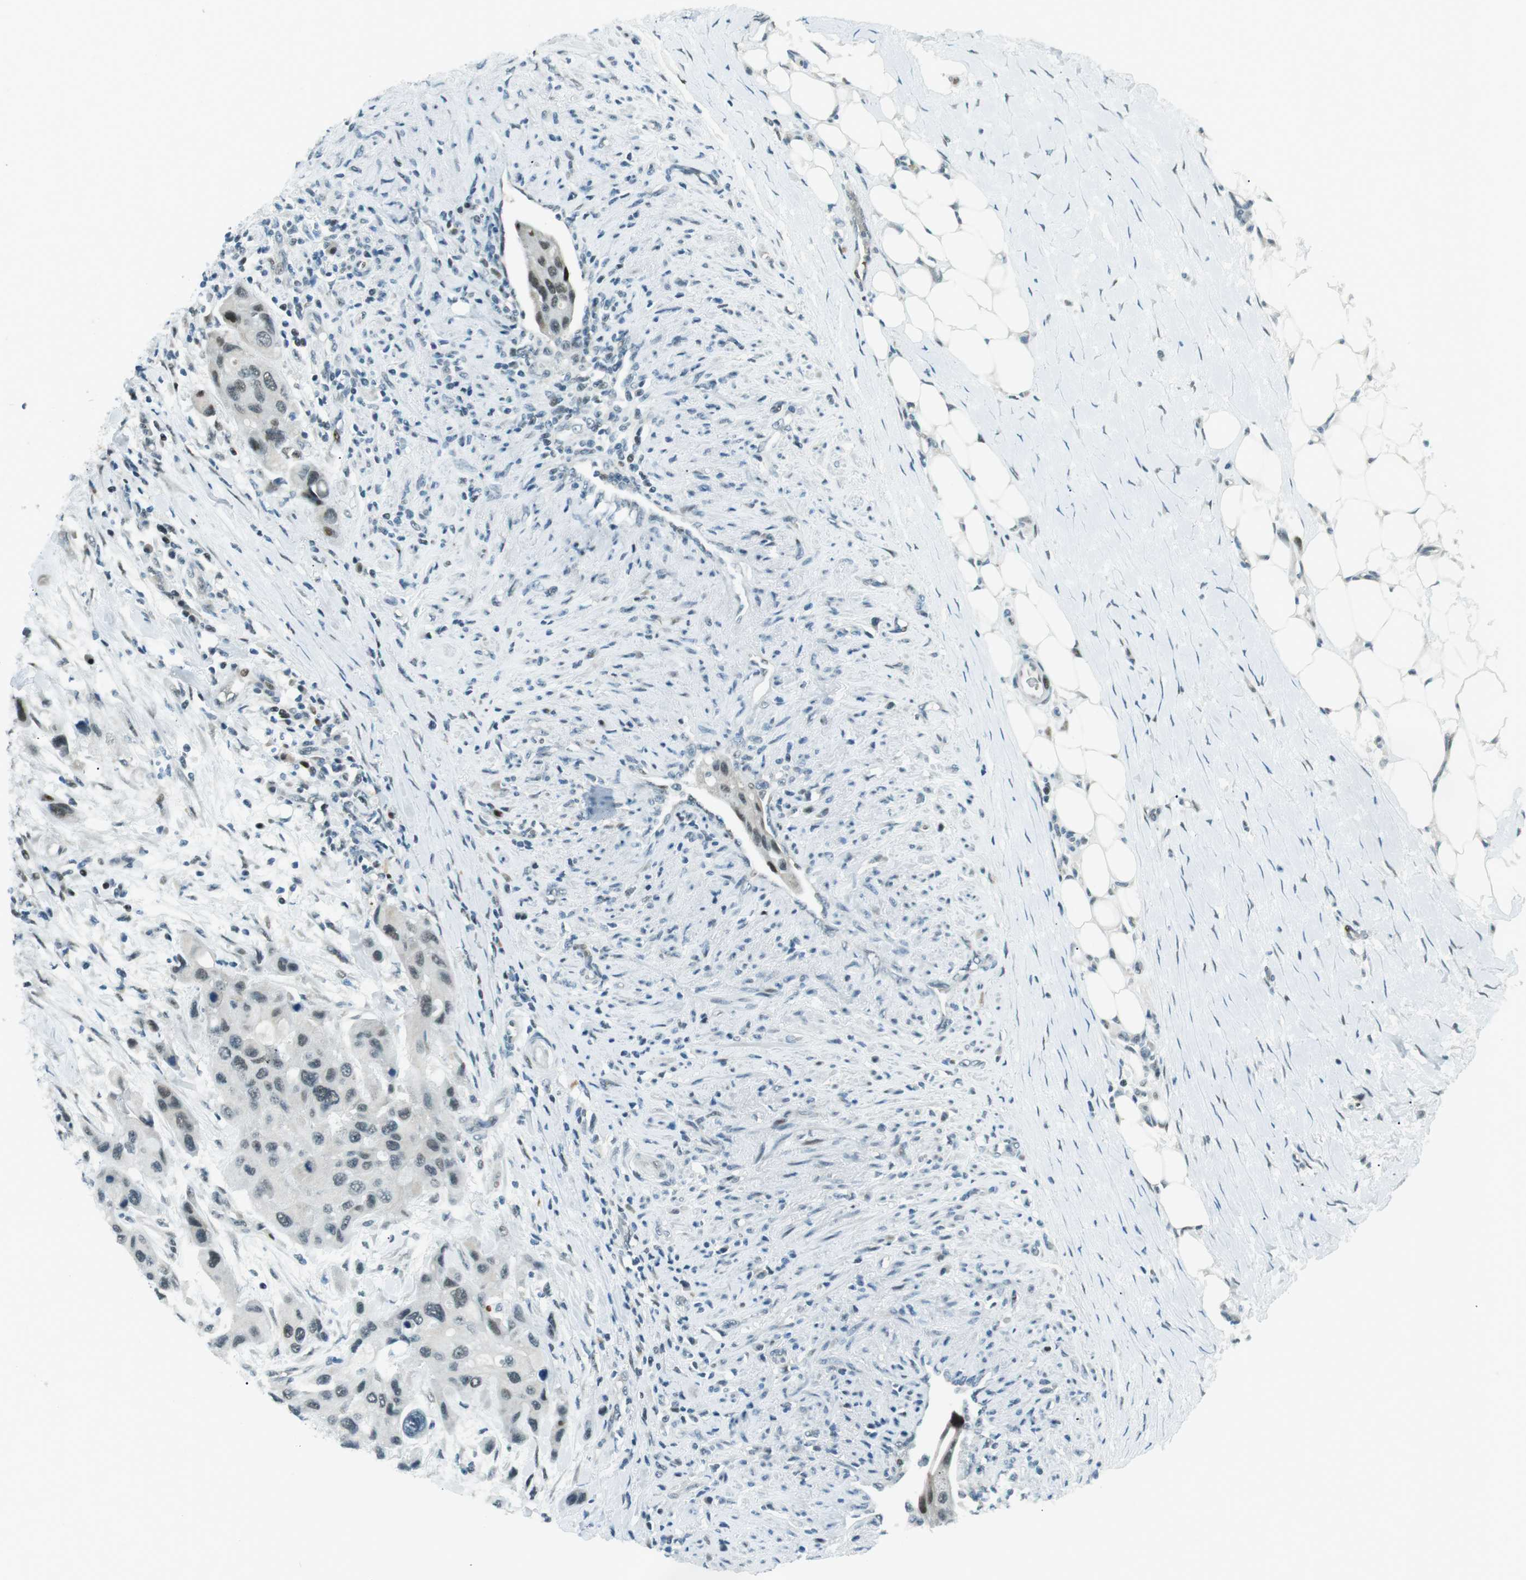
{"staining": {"intensity": "weak", "quantity": "25%-75%", "location": "nuclear"}, "tissue": "urothelial cancer", "cell_type": "Tumor cells", "image_type": "cancer", "snomed": [{"axis": "morphology", "description": "Urothelial carcinoma, High grade"}, {"axis": "topography", "description": "Urinary bladder"}], "caption": "IHC of urothelial cancer displays low levels of weak nuclear staining in approximately 25%-75% of tumor cells. Immunohistochemistry (ihc) stains the protein of interest in brown and the nuclei are stained blue.", "gene": "PJA1", "patient": {"sex": "female", "age": 56}}